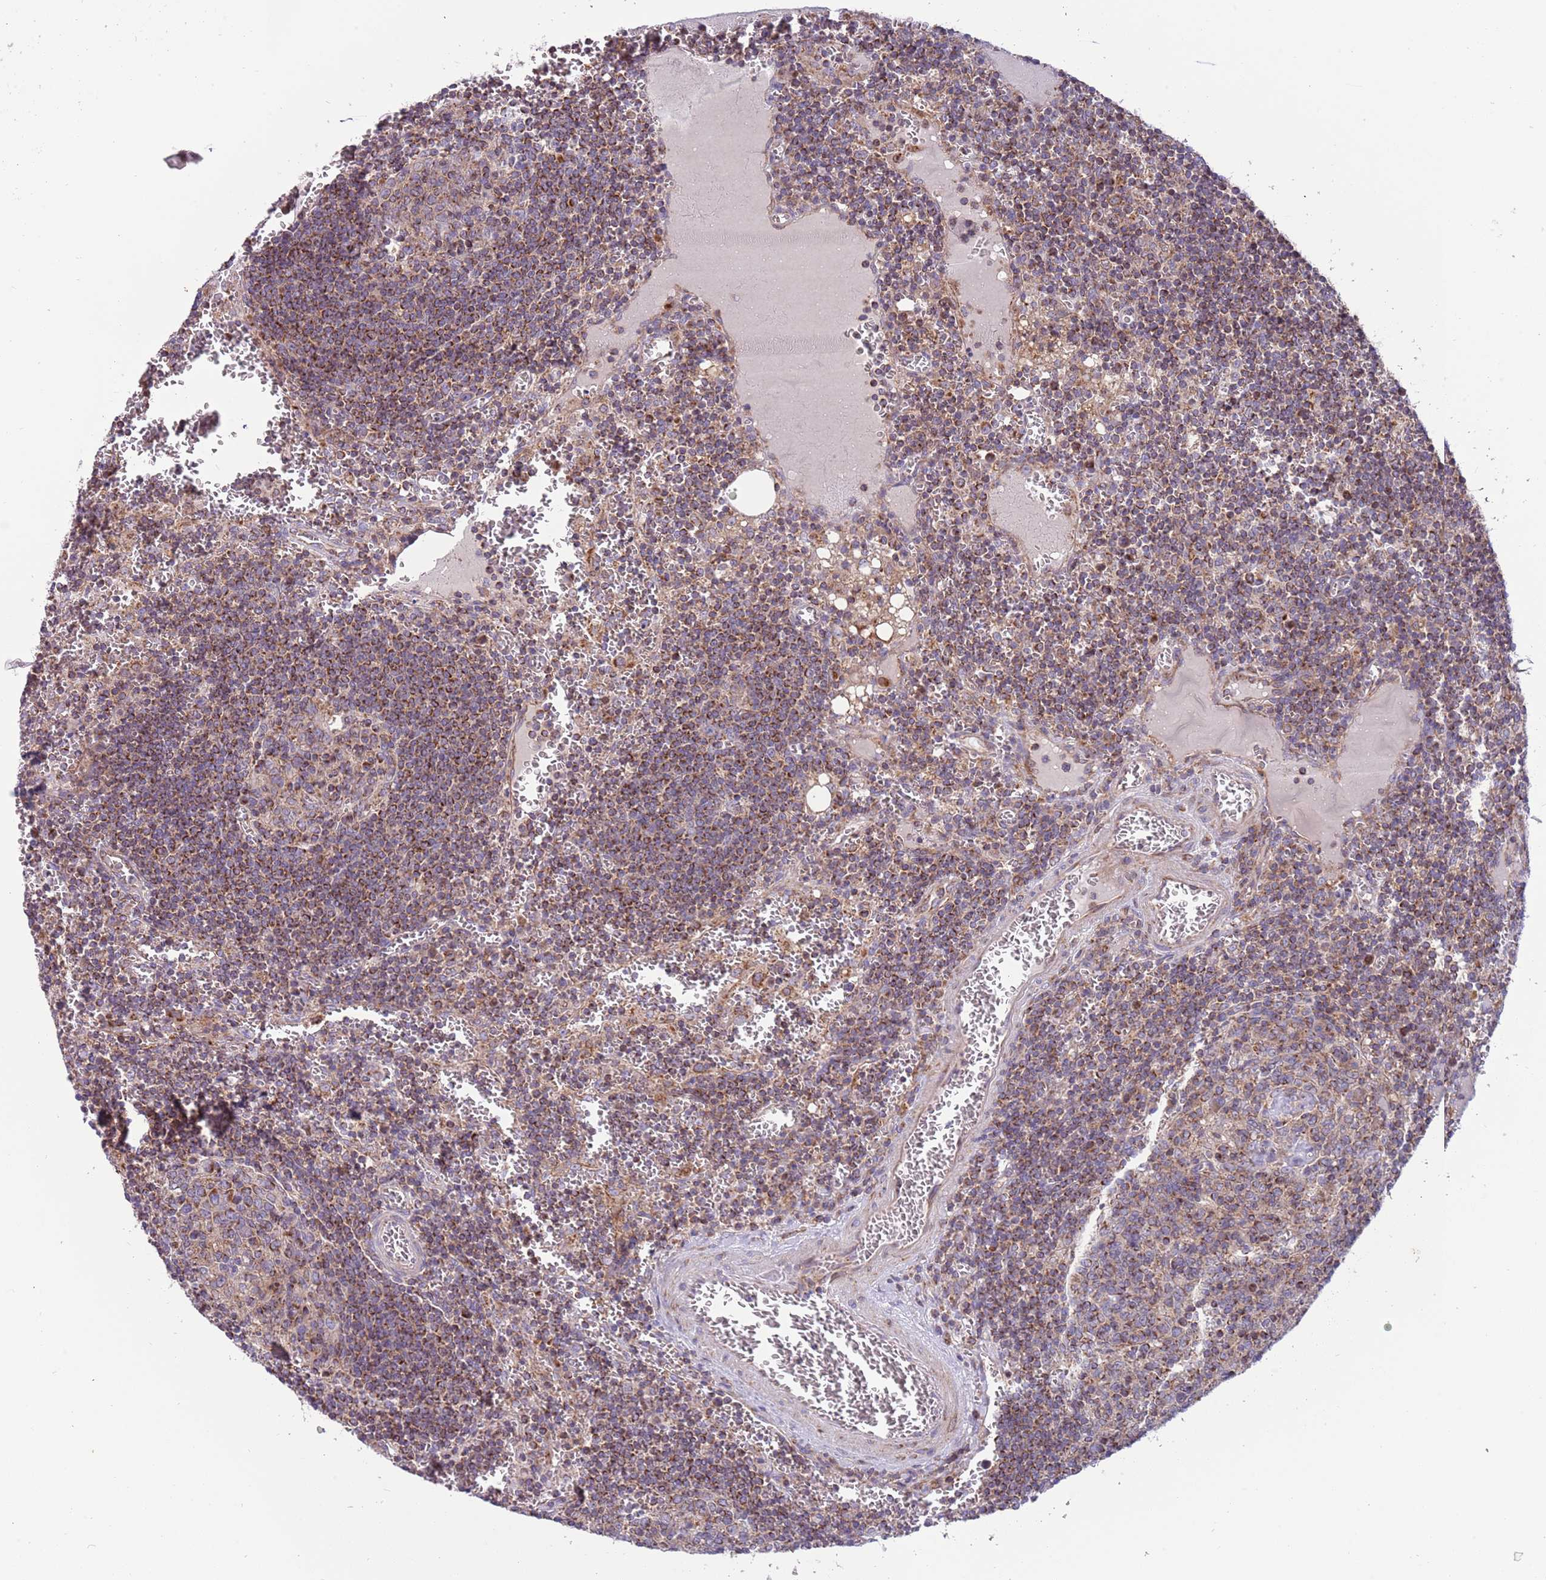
{"staining": {"intensity": "moderate", "quantity": "25%-75%", "location": "cytoplasmic/membranous"}, "tissue": "lymph node", "cell_type": "Germinal center cells", "image_type": "normal", "snomed": [{"axis": "morphology", "description": "Normal tissue, NOS"}, {"axis": "topography", "description": "Lymph node"}], "caption": "An image of human lymph node stained for a protein exhibits moderate cytoplasmic/membranous brown staining in germinal center cells. Ihc stains the protein in brown and the nuclei are stained blue.", "gene": "IRS4", "patient": {"sex": "female", "age": 73}}